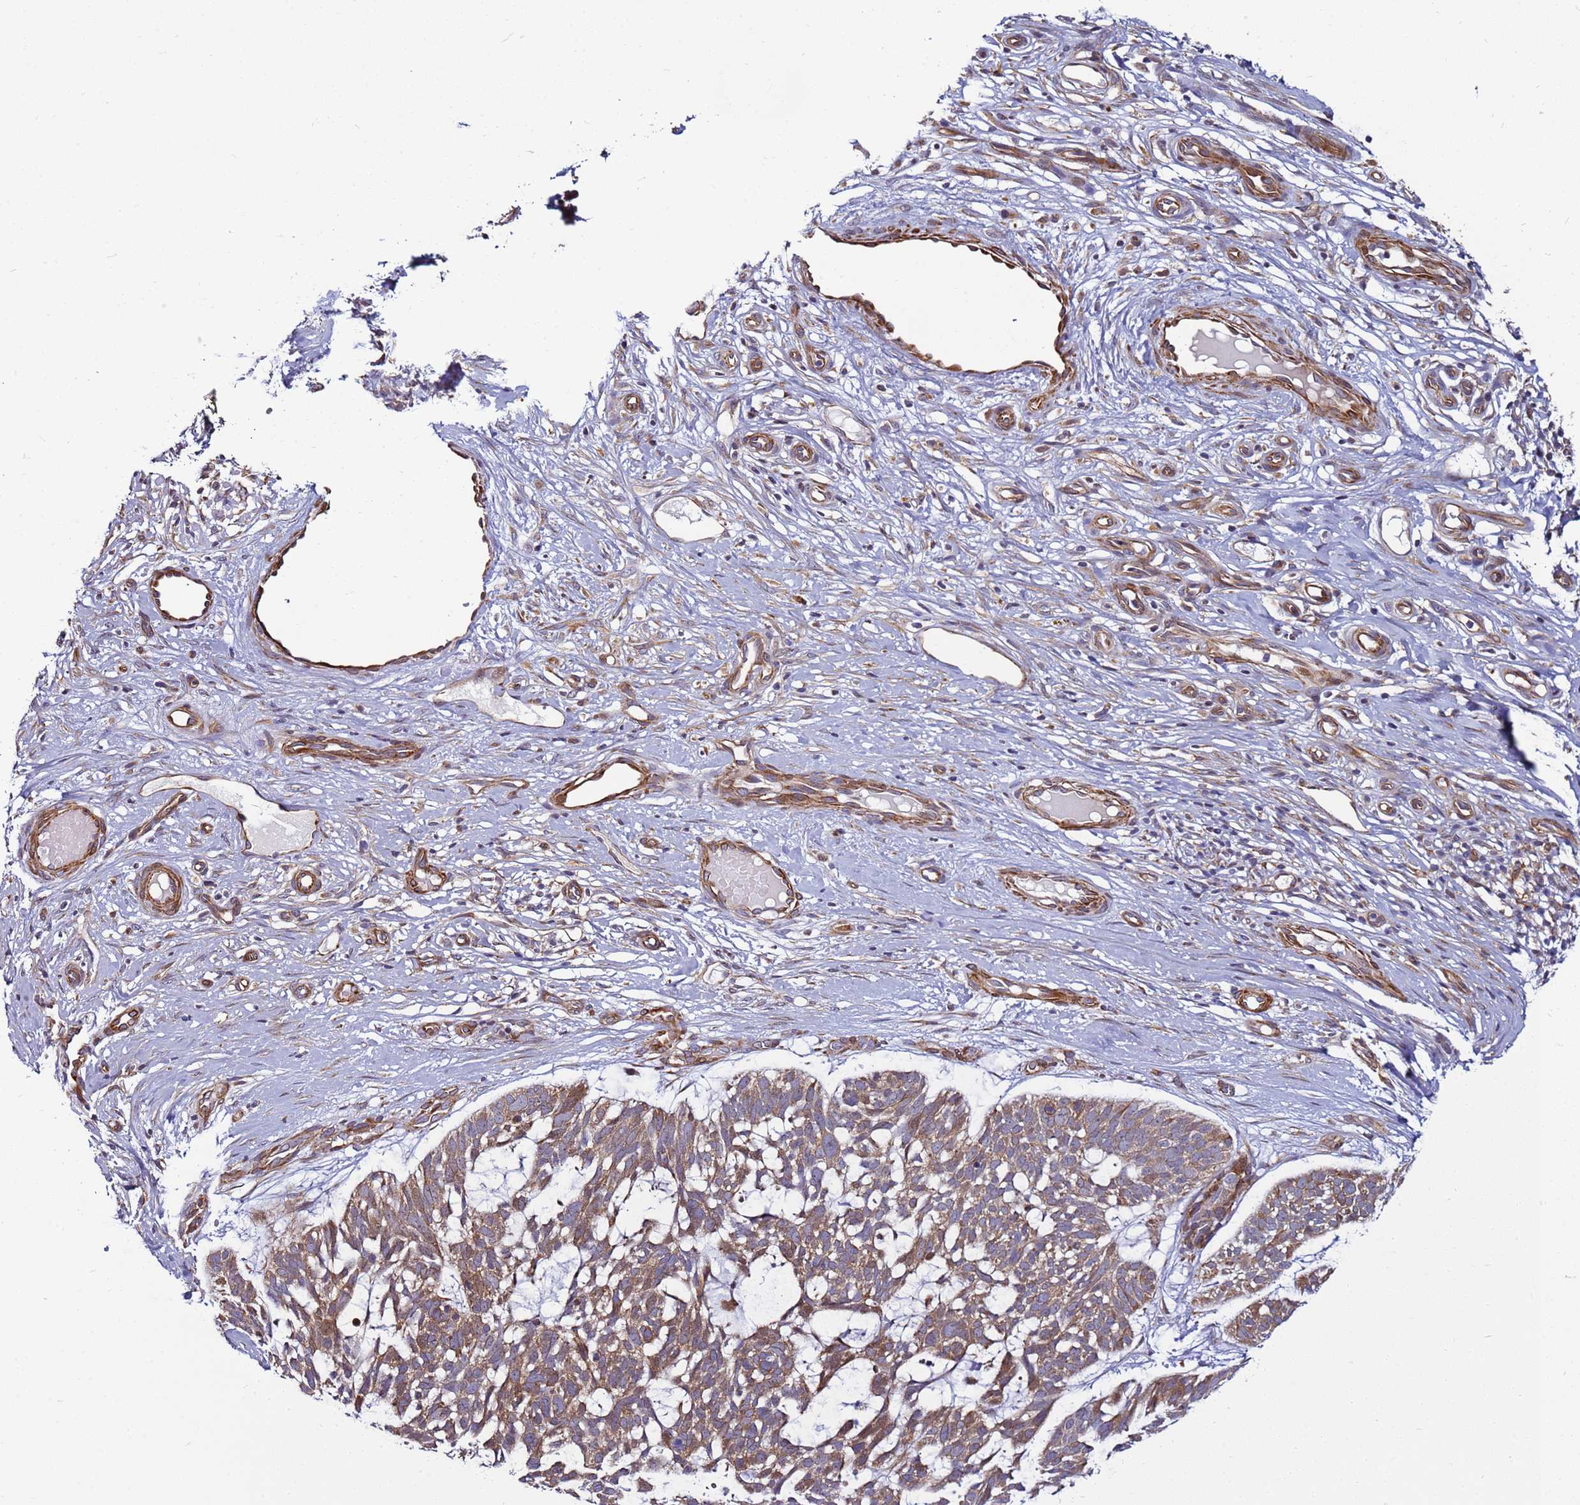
{"staining": {"intensity": "moderate", "quantity": ">75%", "location": "cytoplasmic/membranous"}, "tissue": "skin cancer", "cell_type": "Tumor cells", "image_type": "cancer", "snomed": [{"axis": "morphology", "description": "Basal cell carcinoma"}, {"axis": "topography", "description": "Skin"}], "caption": "Tumor cells reveal medium levels of moderate cytoplasmic/membranous positivity in about >75% of cells in human skin cancer. (Stains: DAB in brown, nuclei in blue, Microscopy: brightfield microscopy at high magnification).", "gene": "MCRIP1", "patient": {"sex": "male", "age": 88}}